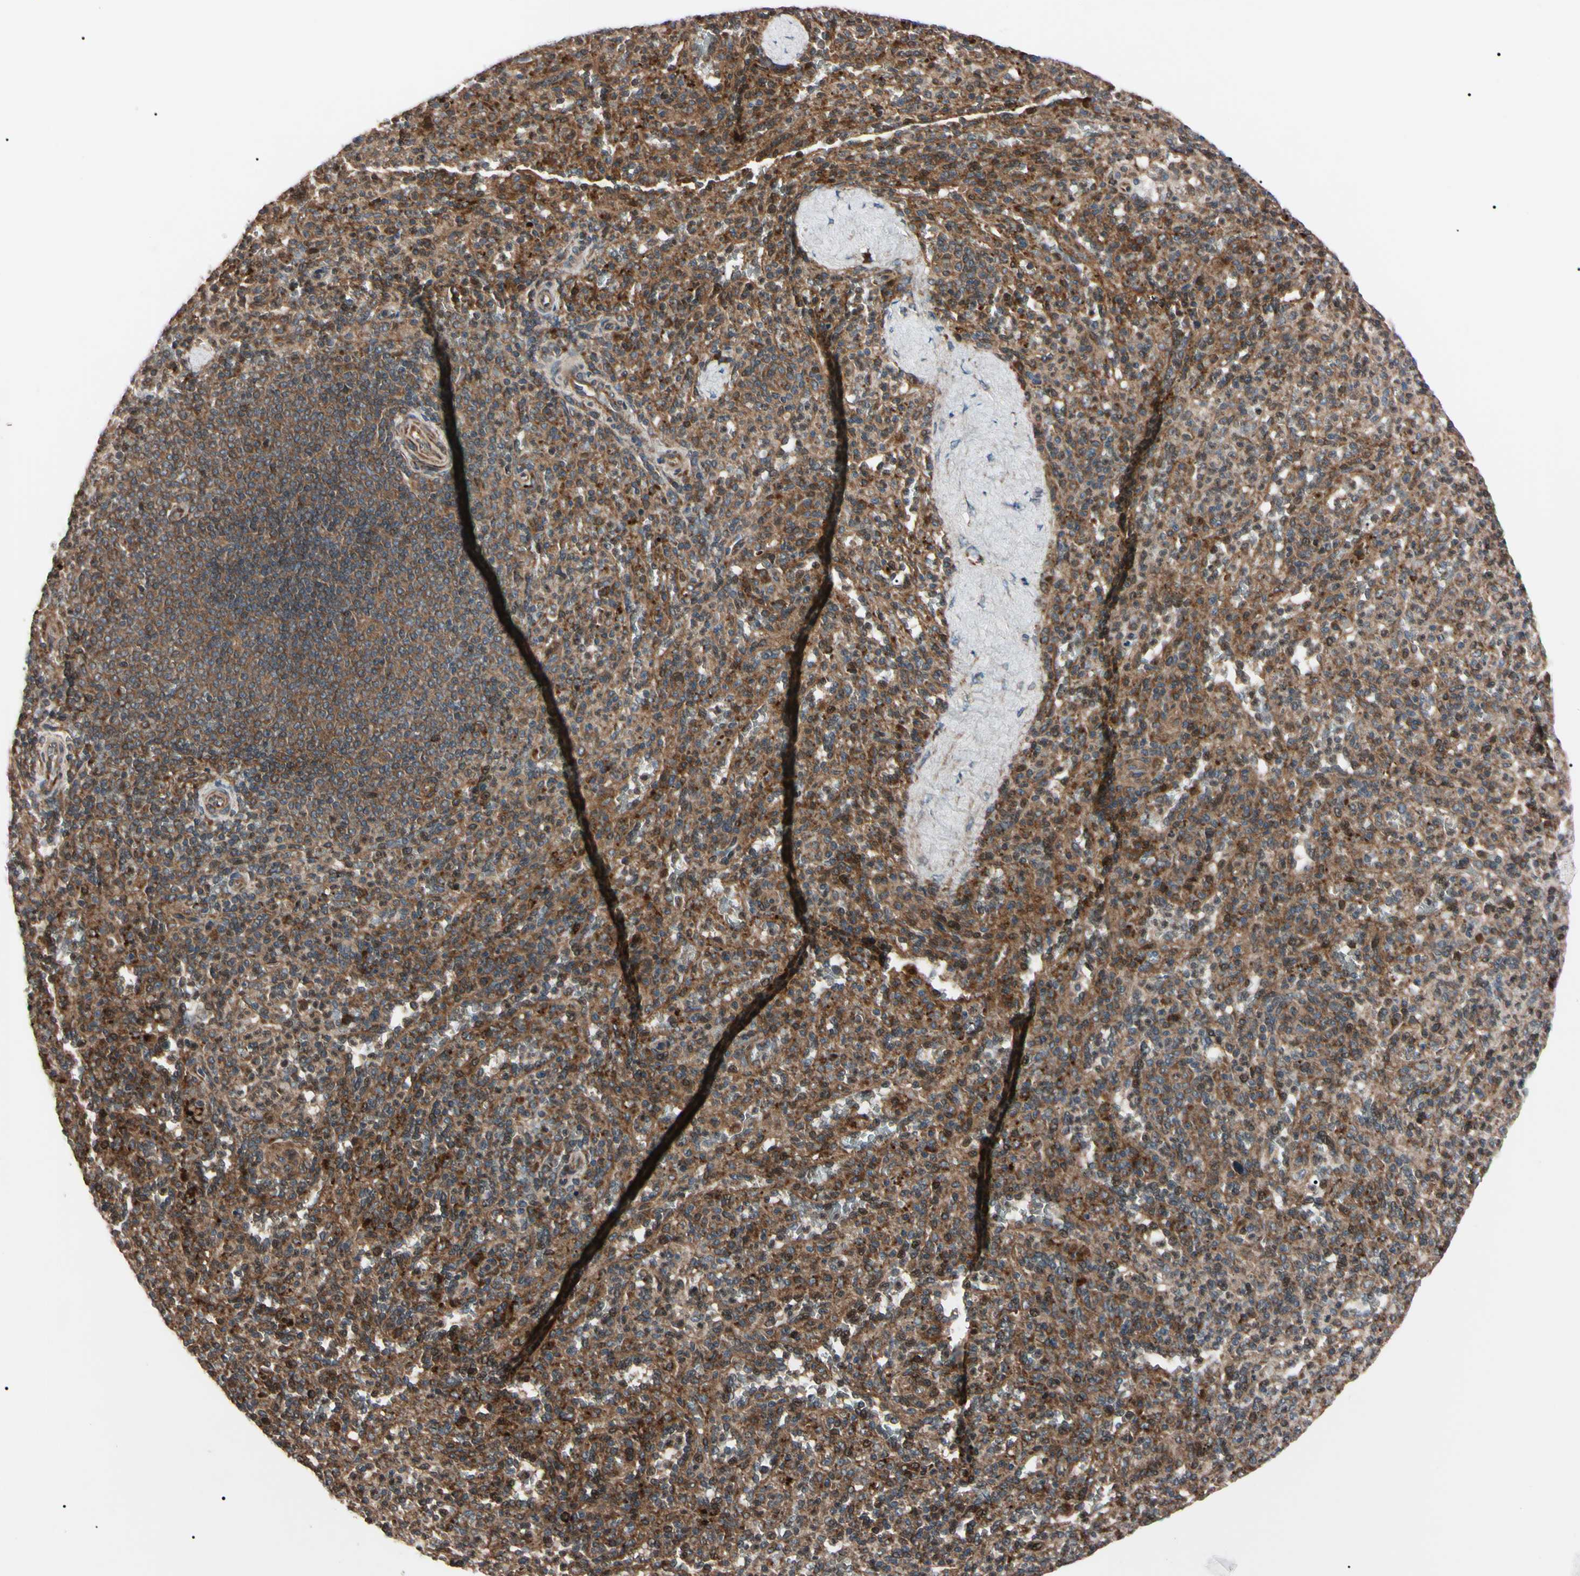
{"staining": {"intensity": "strong", "quantity": "25%-75%", "location": "cytoplasmic/membranous"}, "tissue": "spleen", "cell_type": "Cells in red pulp", "image_type": "normal", "snomed": [{"axis": "morphology", "description": "Normal tissue, NOS"}, {"axis": "topography", "description": "Spleen"}], "caption": "Immunohistochemical staining of normal spleen displays strong cytoplasmic/membranous protein staining in about 25%-75% of cells in red pulp.", "gene": "GUCY1B1", "patient": {"sex": "male", "age": 36}}